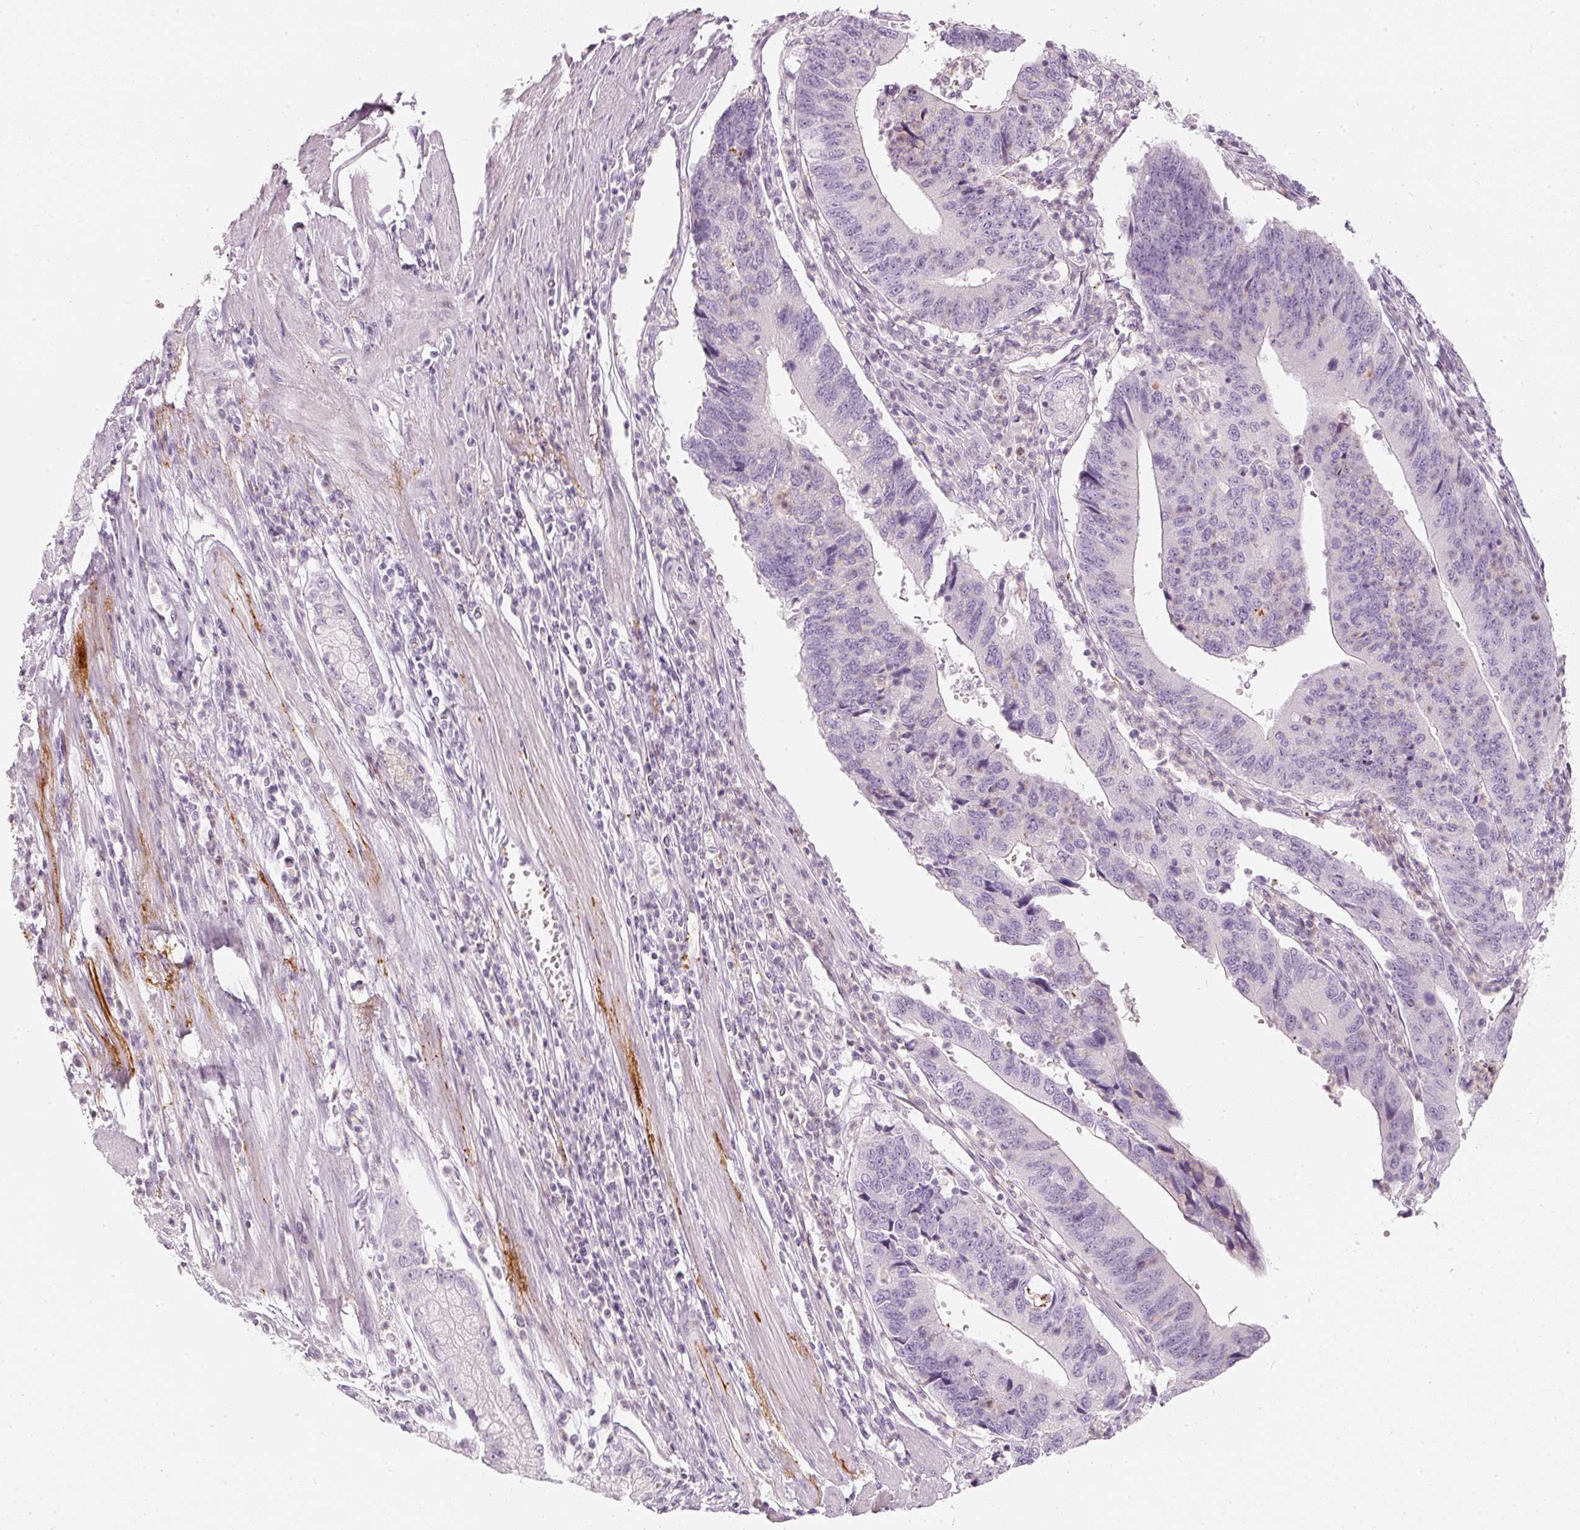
{"staining": {"intensity": "negative", "quantity": "none", "location": "none"}, "tissue": "stomach cancer", "cell_type": "Tumor cells", "image_type": "cancer", "snomed": [{"axis": "morphology", "description": "Adenocarcinoma, NOS"}, {"axis": "topography", "description": "Stomach"}], "caption": "A high-resolution micrograph shows immunohistochemistry (IHC) staining of stomach adenocarcinoma, which demonstrates no significant expression in tumor cells.", "gene": "LECT2", "patient": {"sex": "male", "age": 59}}